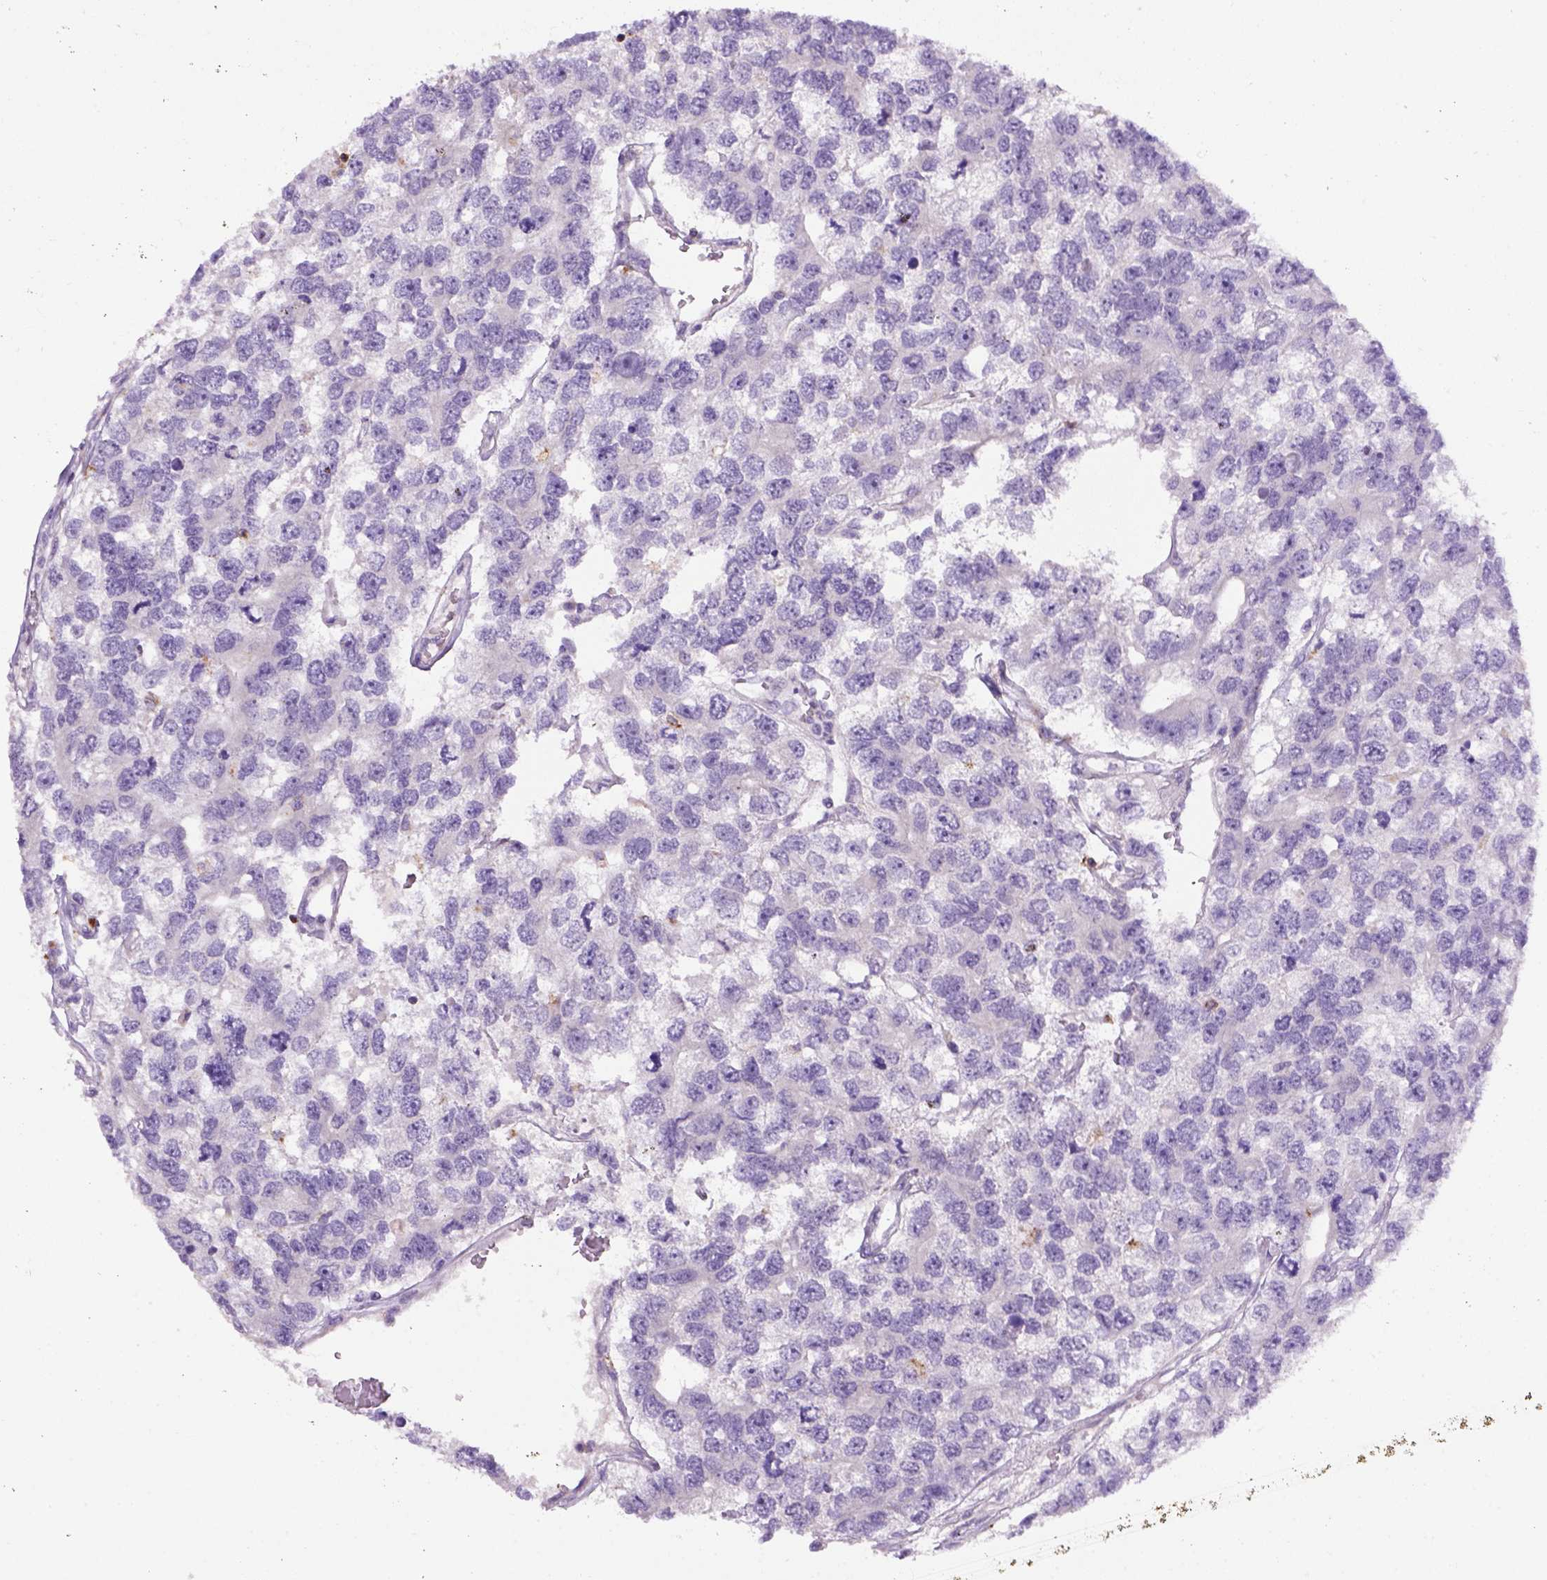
{"staining": {"intensity": "negative", "quantity": "none", "location": "none"}, "tissue": "testis cancer", "cell_type": "Tumor cells", "image_type": "cancer", "snomed": [{"axis": "morphology", "description": "Seminoma, NOS"}, {"axis": "topography", "description": "Testis"}], "caption": "An immunohistochemistry (IHC) image of testis cancer (seminoma) is shown. There is no staining in tumor cells of testis cancer (seminoma). (Immunohistochemistry (ihc), brightfield microscopy, high magnification).", "gene": "CD3E", "patient": {"sex": "male", "age": 52}}